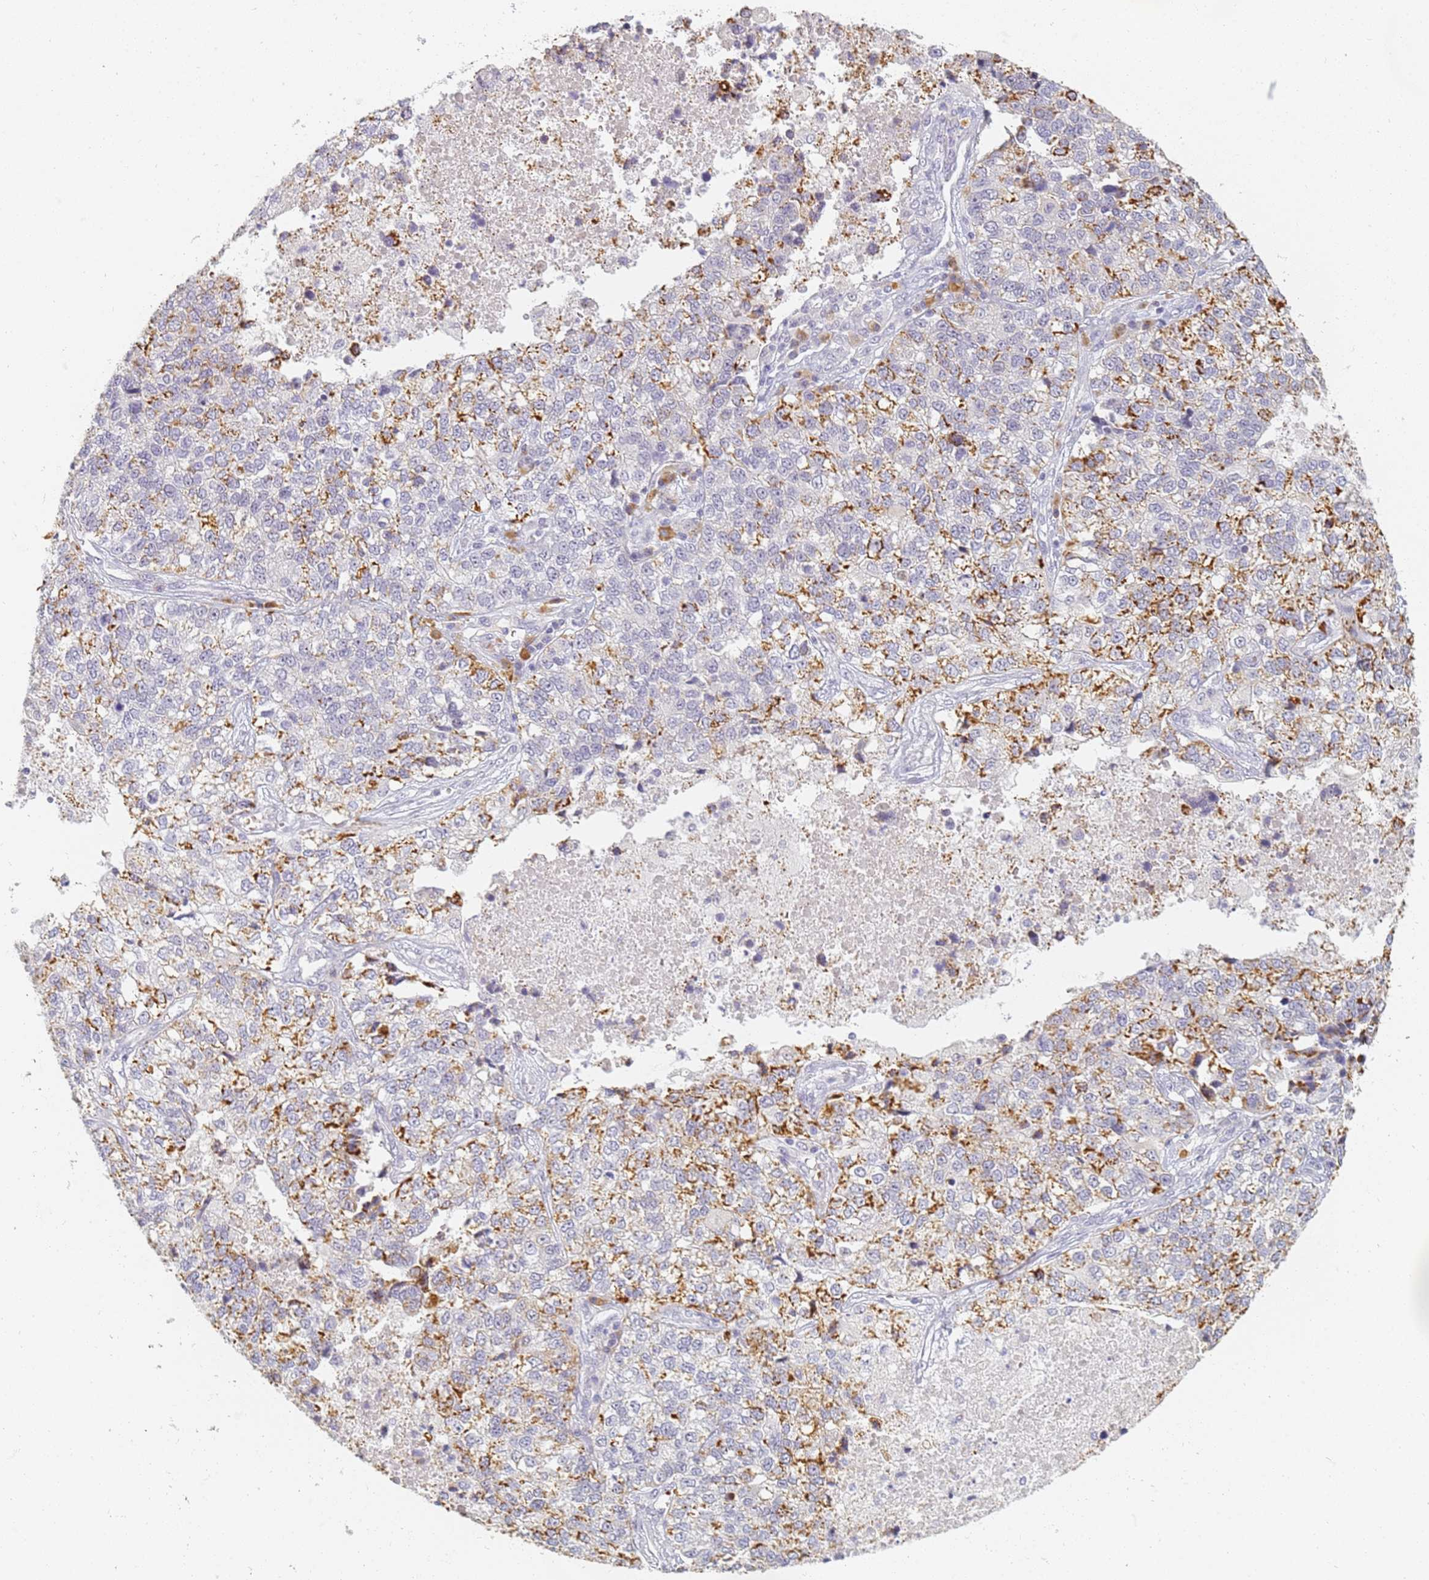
{"staining": {"intensity": "moderate", "quantity": "25%-75%", "location": "cytoplasmic/membranous"}, "tissue": "lung cancer", "cell_type": "Tumor cells", "image_type": "cancer", "snomed": [{"axis": "morphology", "description": "Adenocarcinoma, NOS"}, {"axis": "topography", "description": "Lung"}], "caption": "A histopathology image of human lung adenocarcinoma stained for a protein demonstrates moderate cytoplasmic/membranous brown staining in tumor cells. The staining was performed using DAB, with brown indicating positive protein expression. Nuclei are stained blue with hematoxylin.", "gene": "SLC38A9", "patient": {"sex": "male", "age": 49}}